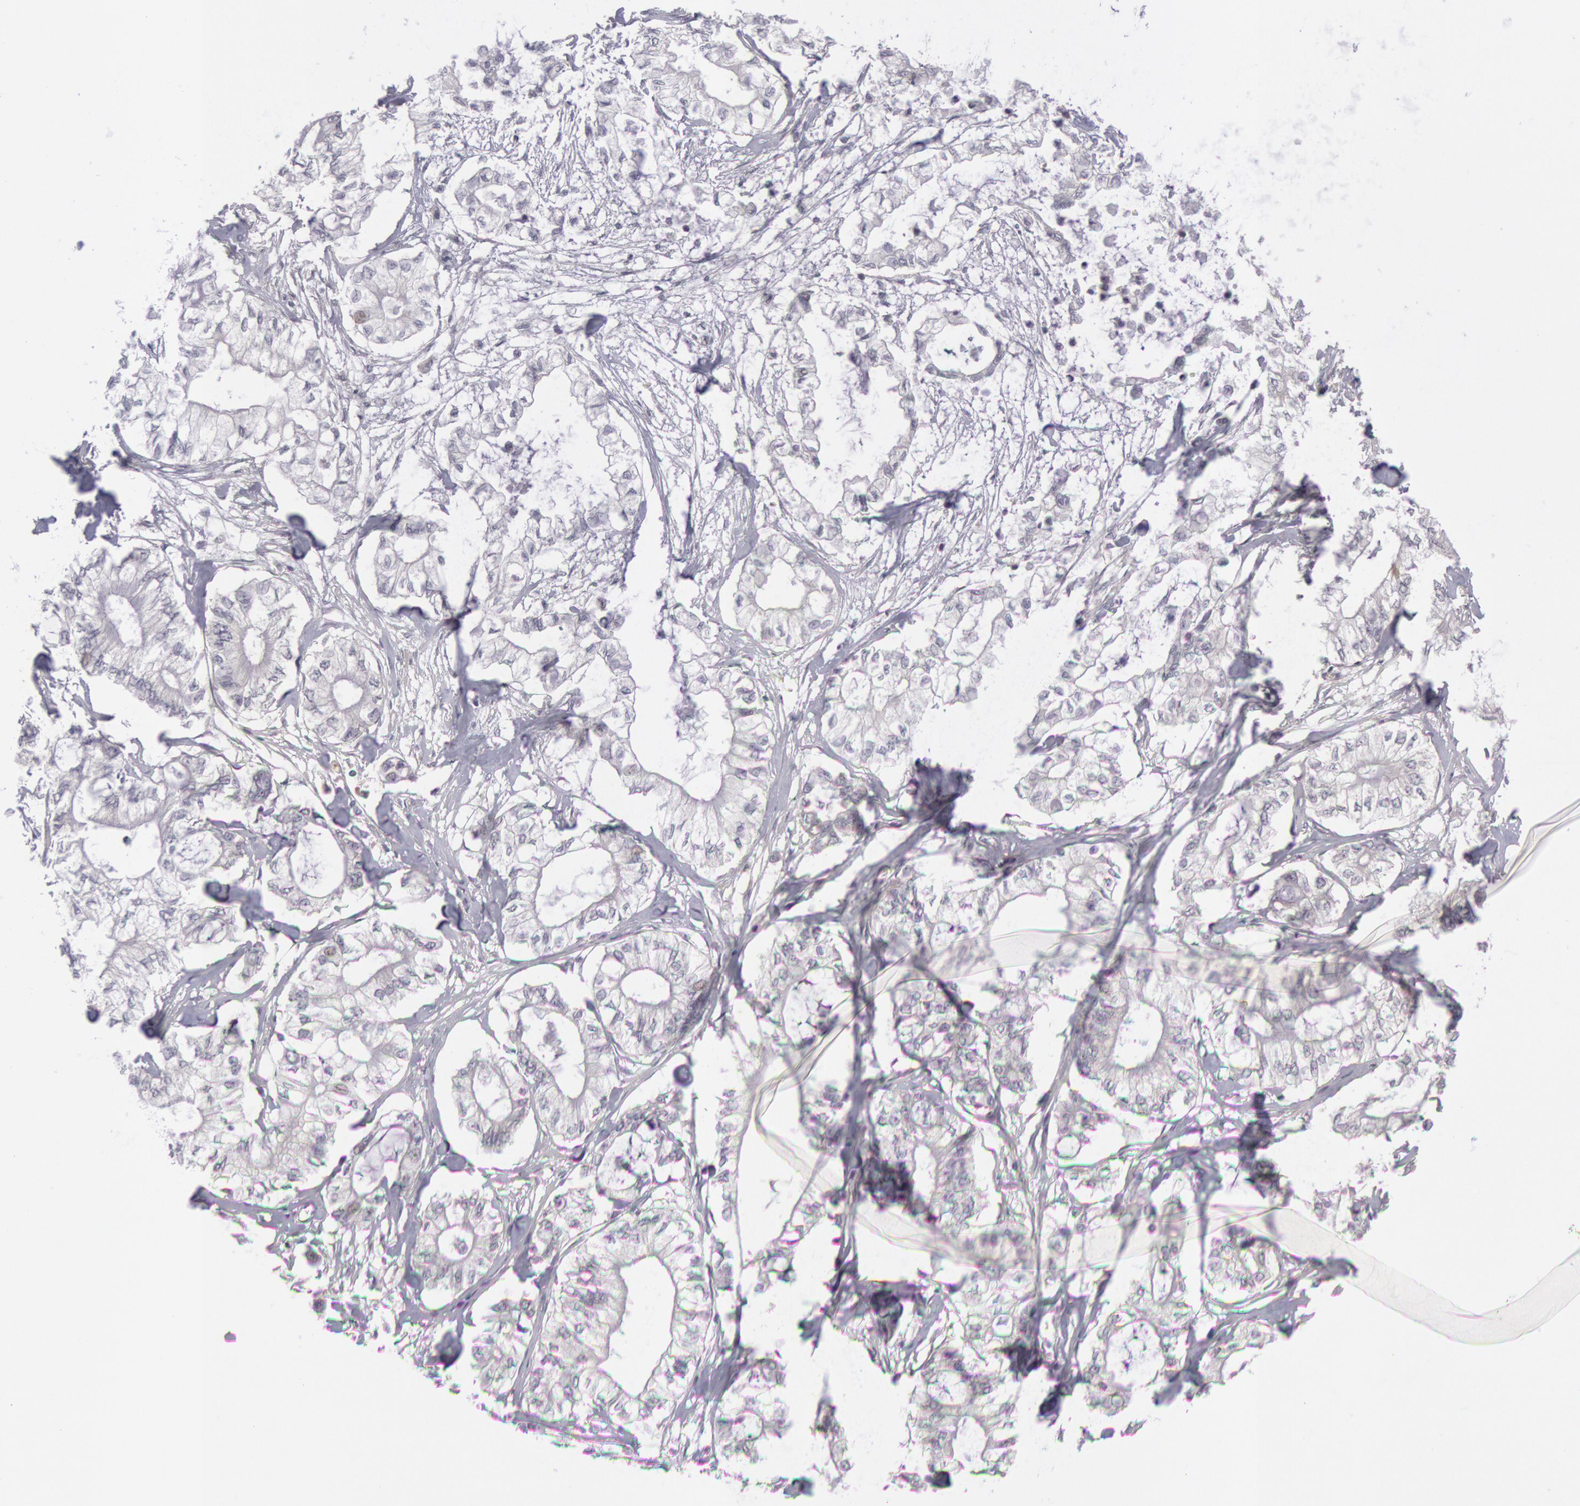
{"staining": {"intensity": "negative", "quantity": "none", "location": "none"}, "tissue": "pancreatic cancer", "cell_type": "Tumor cells", "image_type": "cancer", "snomed": [{"axis": "morphology", "description": "Adenocarcinoma, NOS"}, {"axis": "topography", "description": "Pancreas"}], "caption": "This image is of pancreatic cancer stained with immunohistochemistry (IHC) to label a protein in brown with the nuclei are counter-stained blue. There is no expression in tumor cells.", "gene": "IKBKB", "patient": {"sex": "male", "age": 79}}